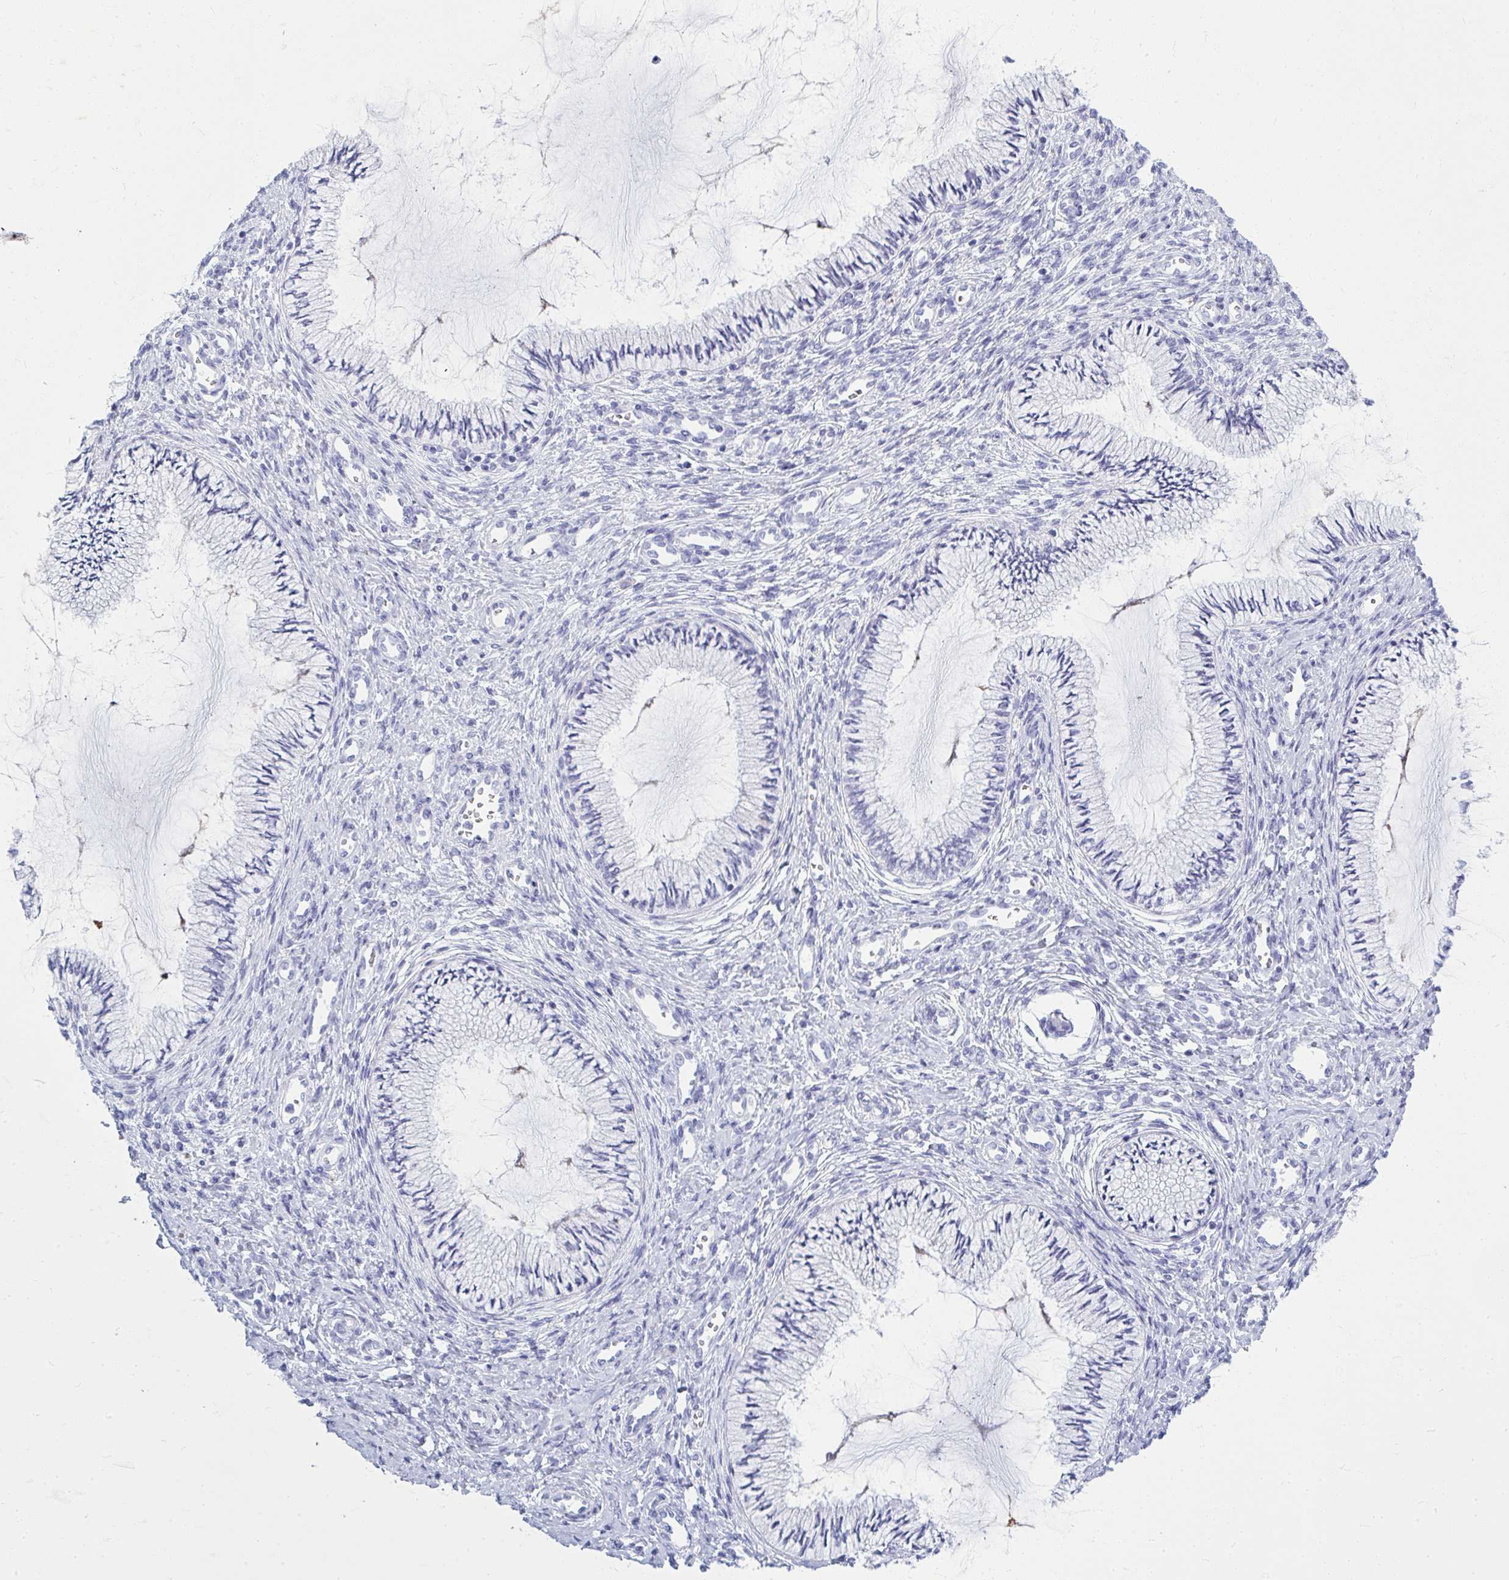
{"staining": {"intensity": "negative", "quantity": "none", "location": "none"}, "tissue": "cervix", "cell_type": "Glandular cells", "image_type": "normal", "snomed": [{"axis": "morphology", "description": "Normal tissue, NOS"}, {"axis": "topography", "description": "Cervix"}], "caption": "Immunohistochemistry micrograph of benign cervix: cervix stained with DAB (3,3'-diaminobenzidine) demonstrates no significant protein staining in glandular cells.", "gene": "QDPR", "patient": {"sex": "female", "age": 24}}